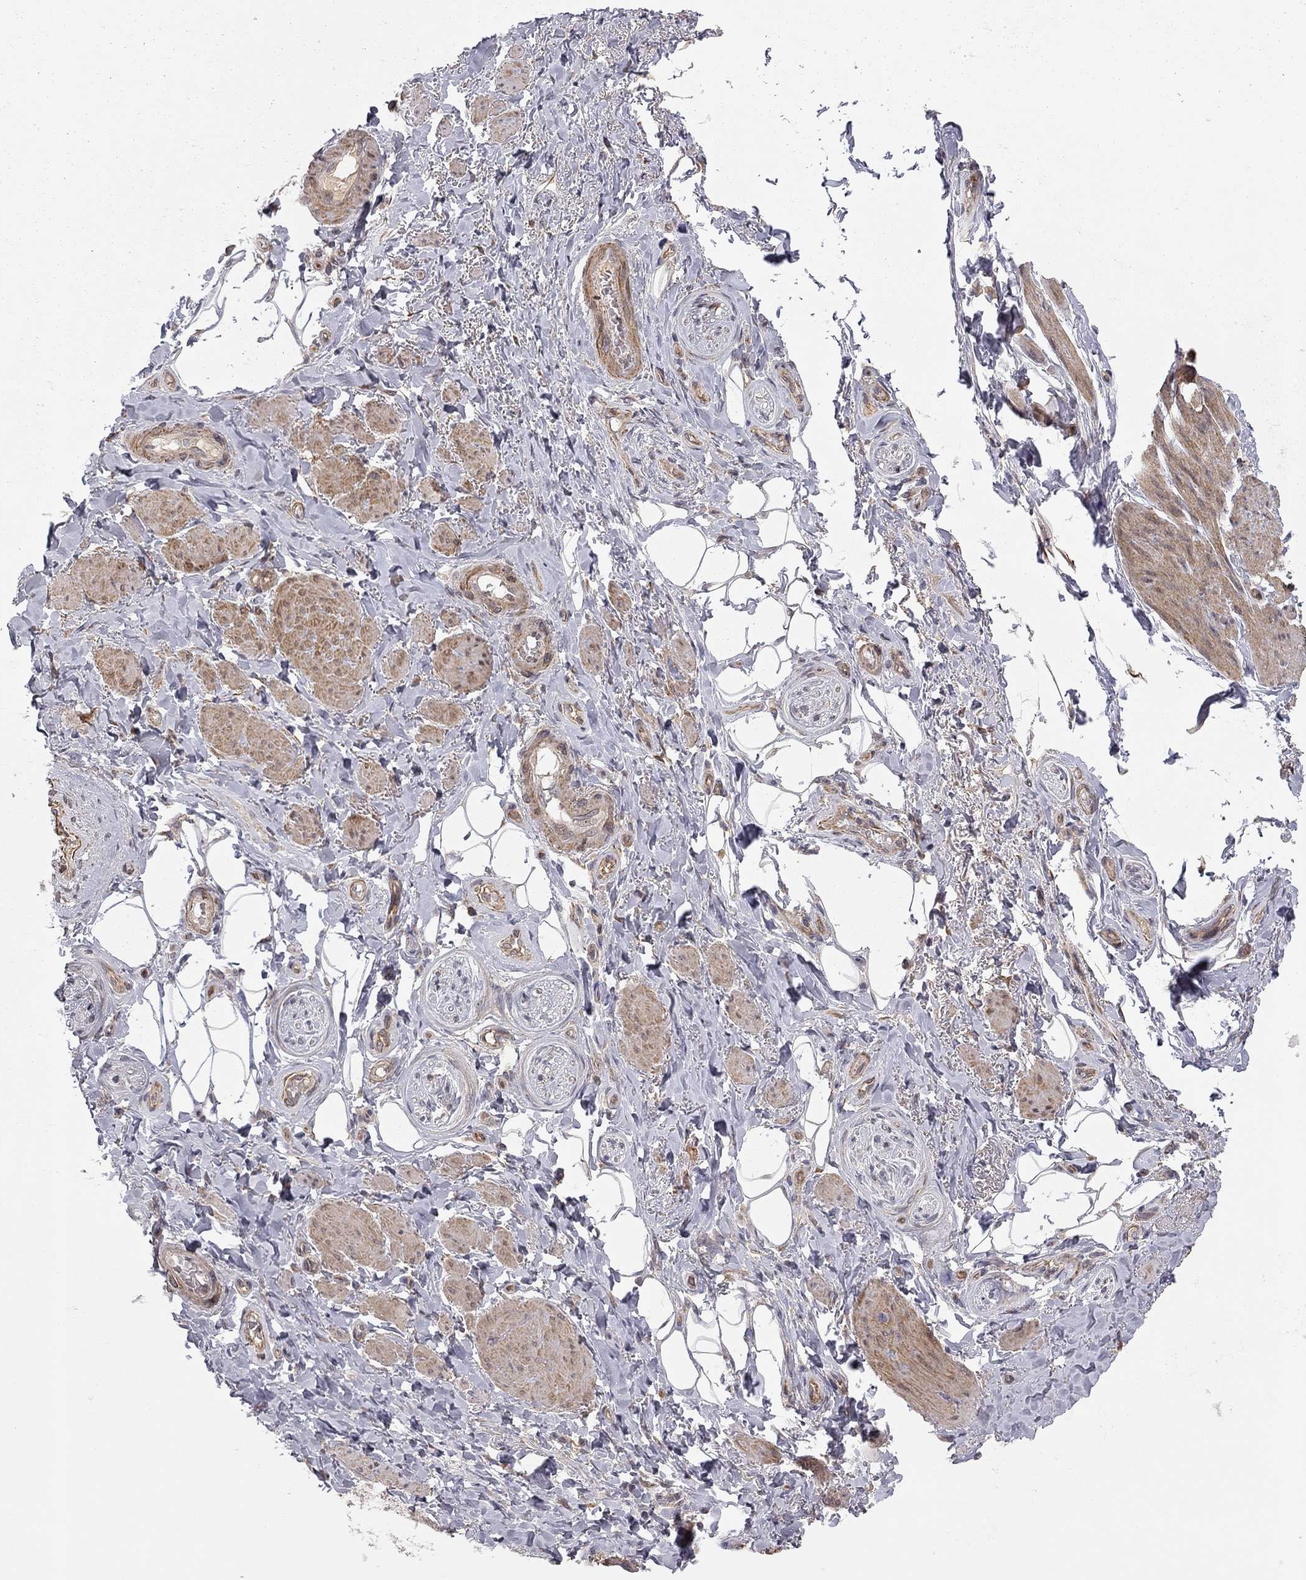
{"staining": {"intensity": "negative", "quantity": "none", "location": "none"}, "tissue": "adipose tissue", "cell_type": "Adipocytes", "image_type": "normal", "snomed": [{"axis": "morphology", "description": "Normal tissue, NOS"}, {"axis": "topography", "description": "Skeletal muscle"}, {"axis": "topography", "description": "Anal"}, {"axis": "topography", "description": "Peripheral nerve tissue"}], "caption": "DAB immunohistochemical staining of benign adipose tissue exhibits no significant positivity in adipocytes.", "gene": "EXOC3L2", "patient": {"sex": "male", "age": 53}}